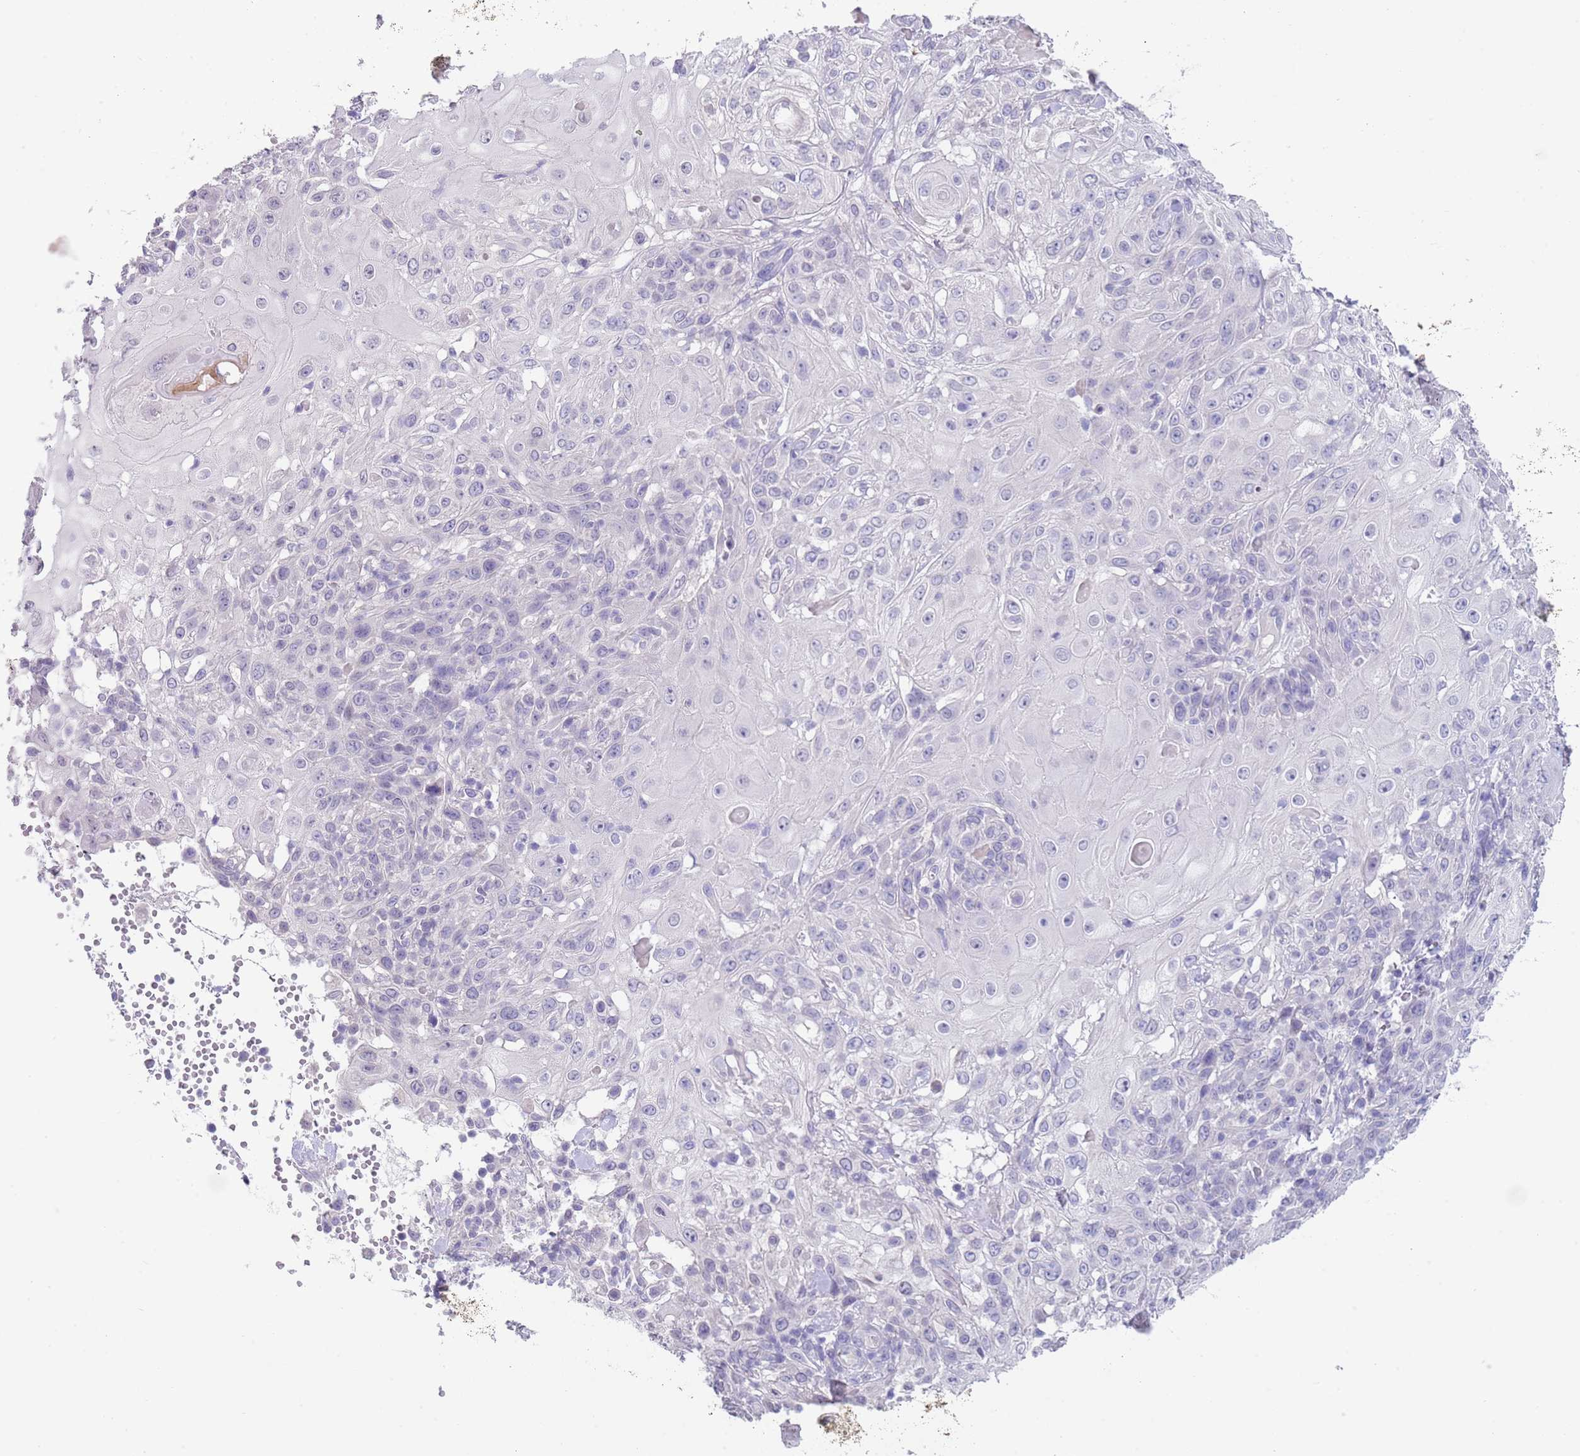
{"staining": {"intensity": "negative", "quantity": "none", "location": "none"}, "tissue": "skin cancer", "cell_type": "Tumor cells", "image_type": "cancer", "snomed": [{"axis": "morphology", "description": "Normal tissue, NOS"}, {"axis": "morphology", "description": "Squamous cell carcinoma, NOS"}, {"axis": "topography", "description": "Skin"}, {"axis": "topography", "description": "Cartilage tissue"}], "caption": "Tumor cells show no significant protein positivity in skin cancer.", "gene": "SPIRE2", "patient": {"sex": "female", "age": 79}}